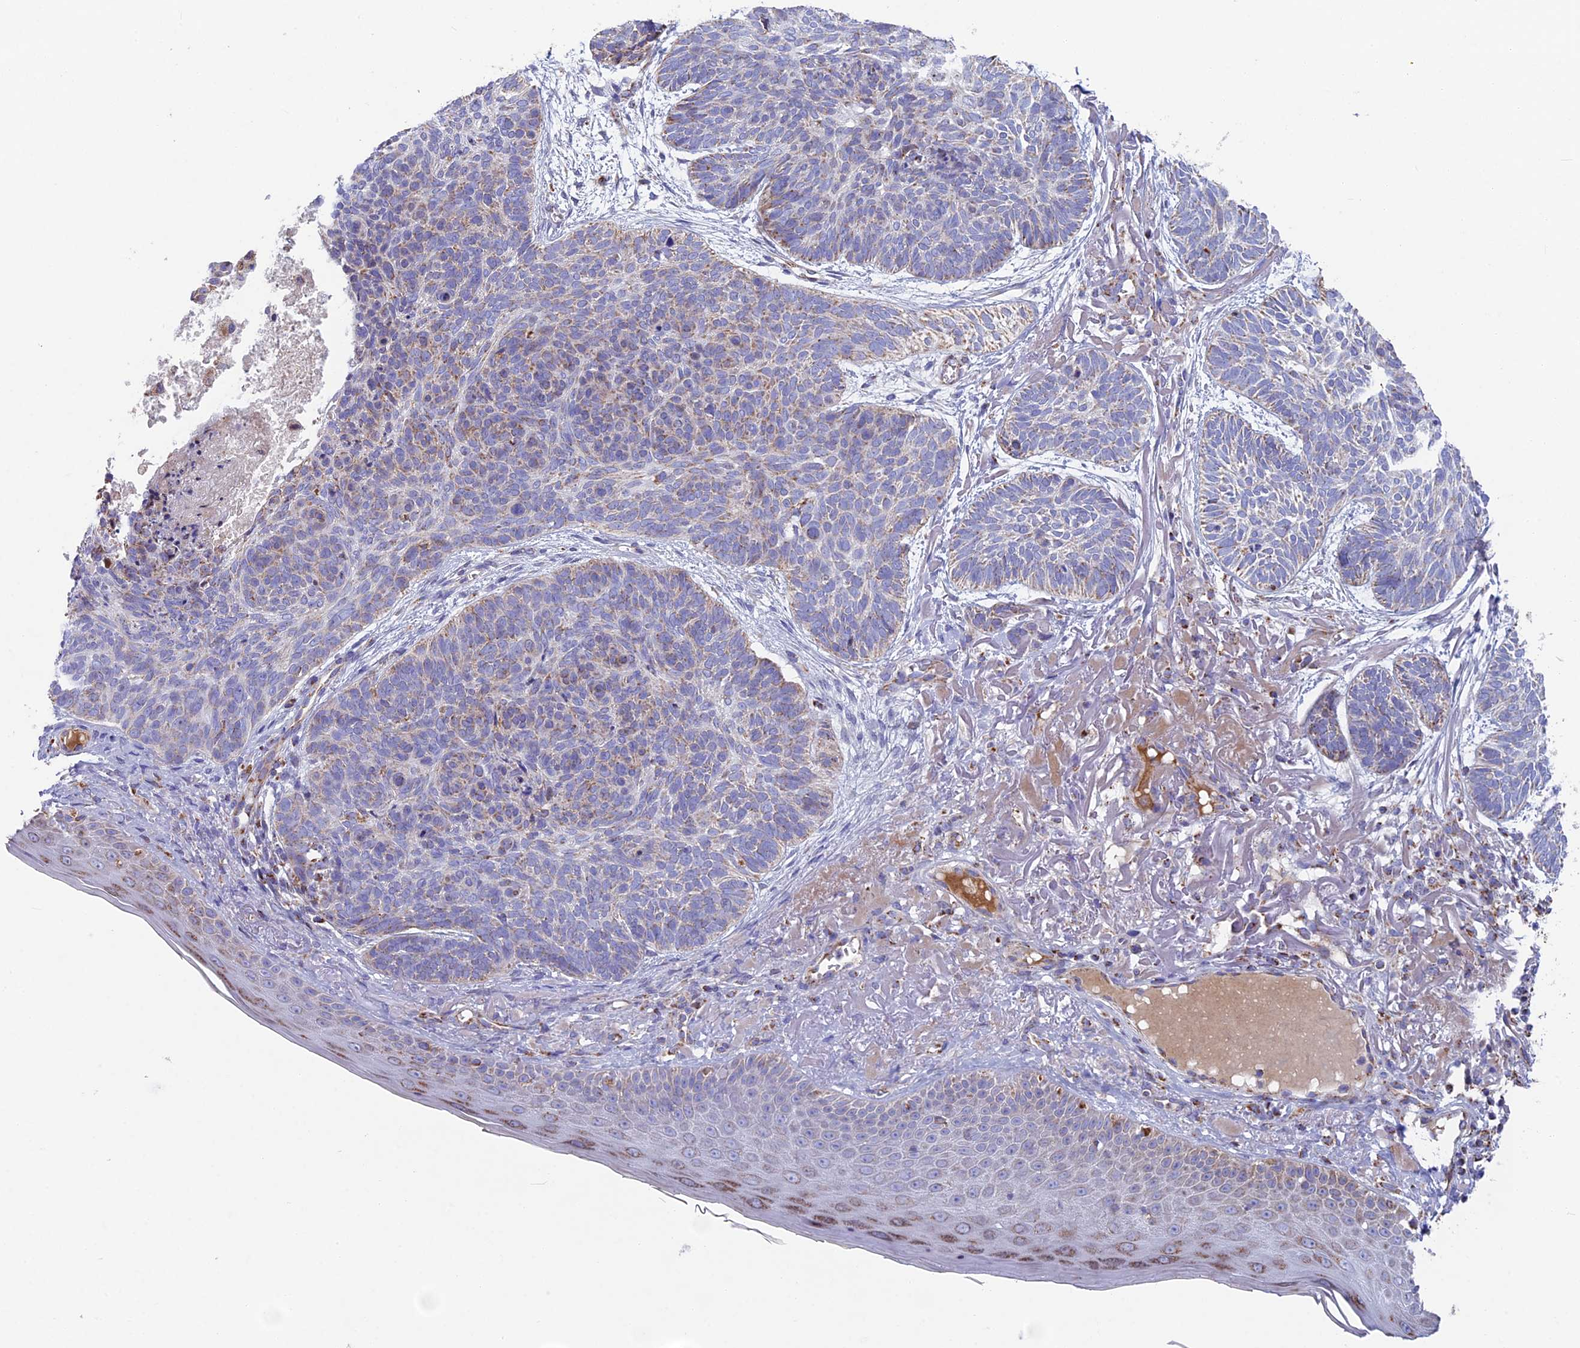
{"staining": {"intensity": "weak", "quantity": "<25%", "location": "cytoplasmic/membranous"}, "tissue": "skin cancer", "cell_type": "Tumor cells", "image_type": "cancer", "snomed": [{"axis": "morphology", "description": "Normal tissue, NOS"}, {"axis": "morphology", "description": "Basal cell carcinoma"}, {"axis": "topography", "description": "Skin"}], "caption": "An immunohistochemistry (IHC) micrograph of skin cancer (basal cell carcinoma) is shown. There is no staining in tumor cells of skin cancer (basal cell carcinoma). The staining was performed using DAB to visualize the protein expression in brown, while the nuclei were stained in blue with hematoxylin (Magnification: 20x).", "gene": "CS", "patient": {"sex": "male", "age": 66}}